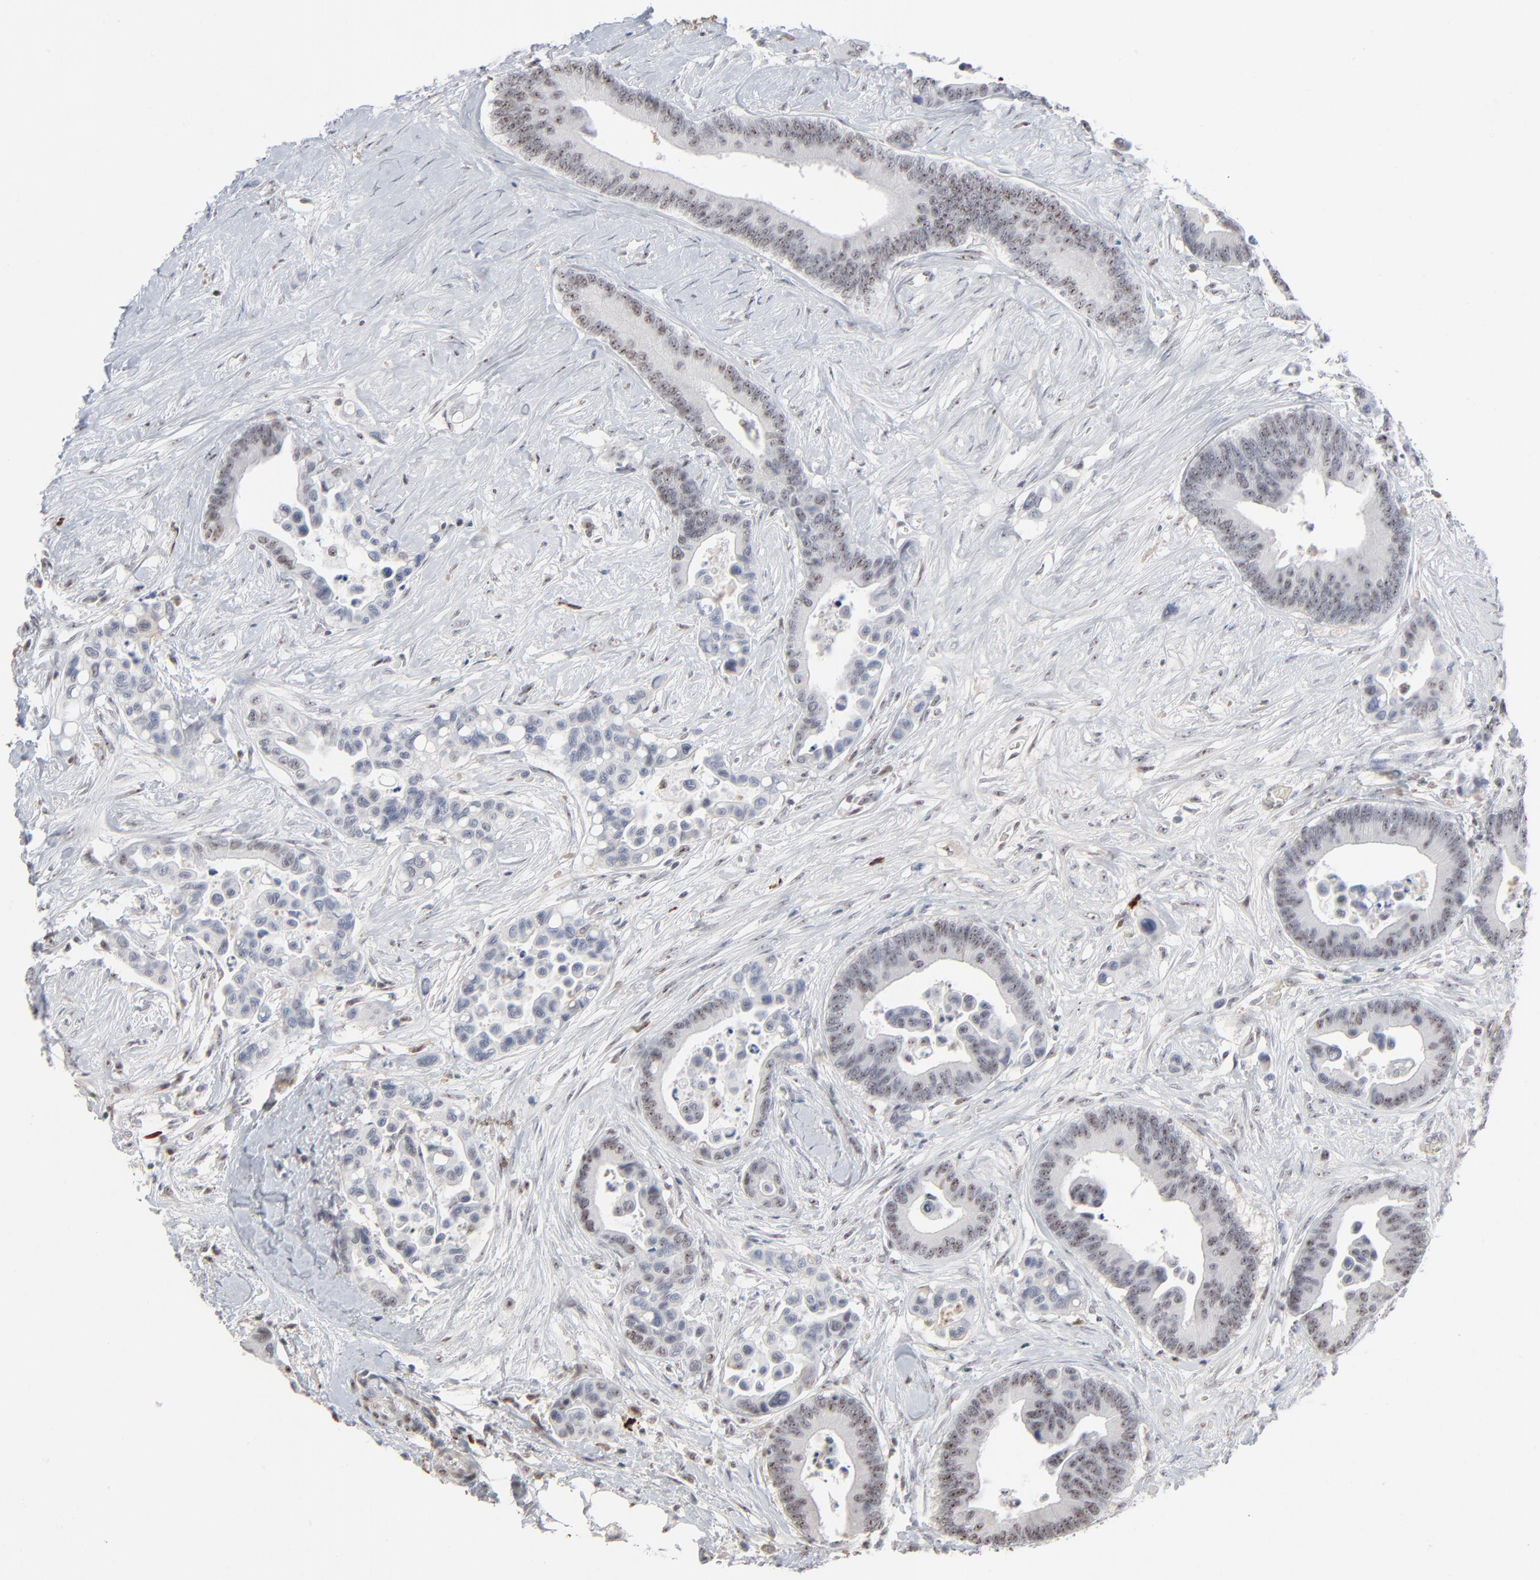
{"staining": {"intensity": "weak", "quantity": "<25%", "location": "nuclear"}, "tissue": "colorectal cancer", "cell_type": "Tumor cells", "image_type": "cancer", "snomed": [{"axis": "morphology", "description": "Adenocarcinoma, NOS"}, {"axis": "topography", "description": "Colon"}], "caption": "This is a histopathology image of immunohistochemistry staining of colorectal cancer (adenocarcinoma), which shows no staining in tumor cells.", "gene": "MPHOSPH6", "patient": {"sex": "male", "age": 82}}